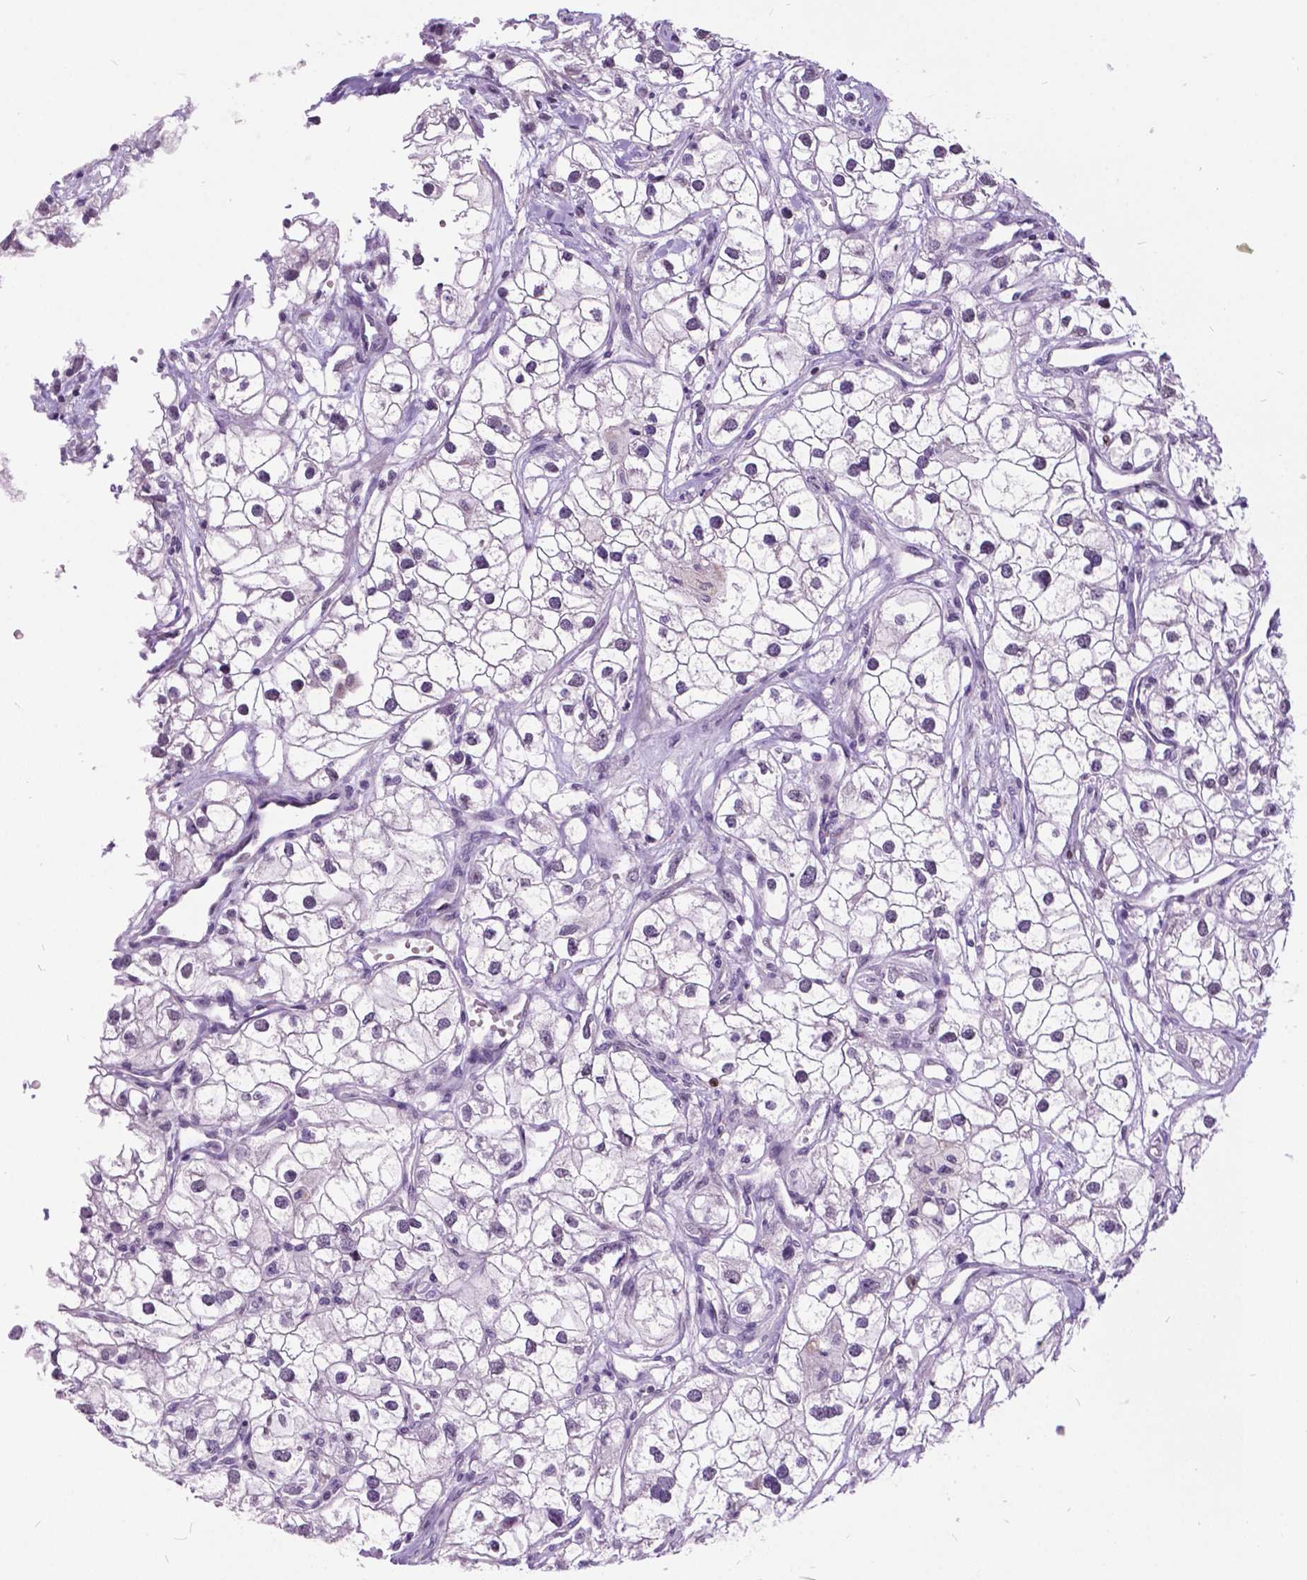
{"staining": {"intensity": "negative", "quantity": "none", "location": "none"}, "tissue": "renal cancer", "cell_type": "Tumor cells", "image_type": "cancer", "snomed": [{"axis": "morphology", "description": "Adenocarcinoma, NOS"}, {"axis": "topography", "description": "Kidney"}], "caption": "Tumor cells show no significant staining in renal cancer.", "gene": "DPF3", "patient": {"sex": "male", "age": 59}}